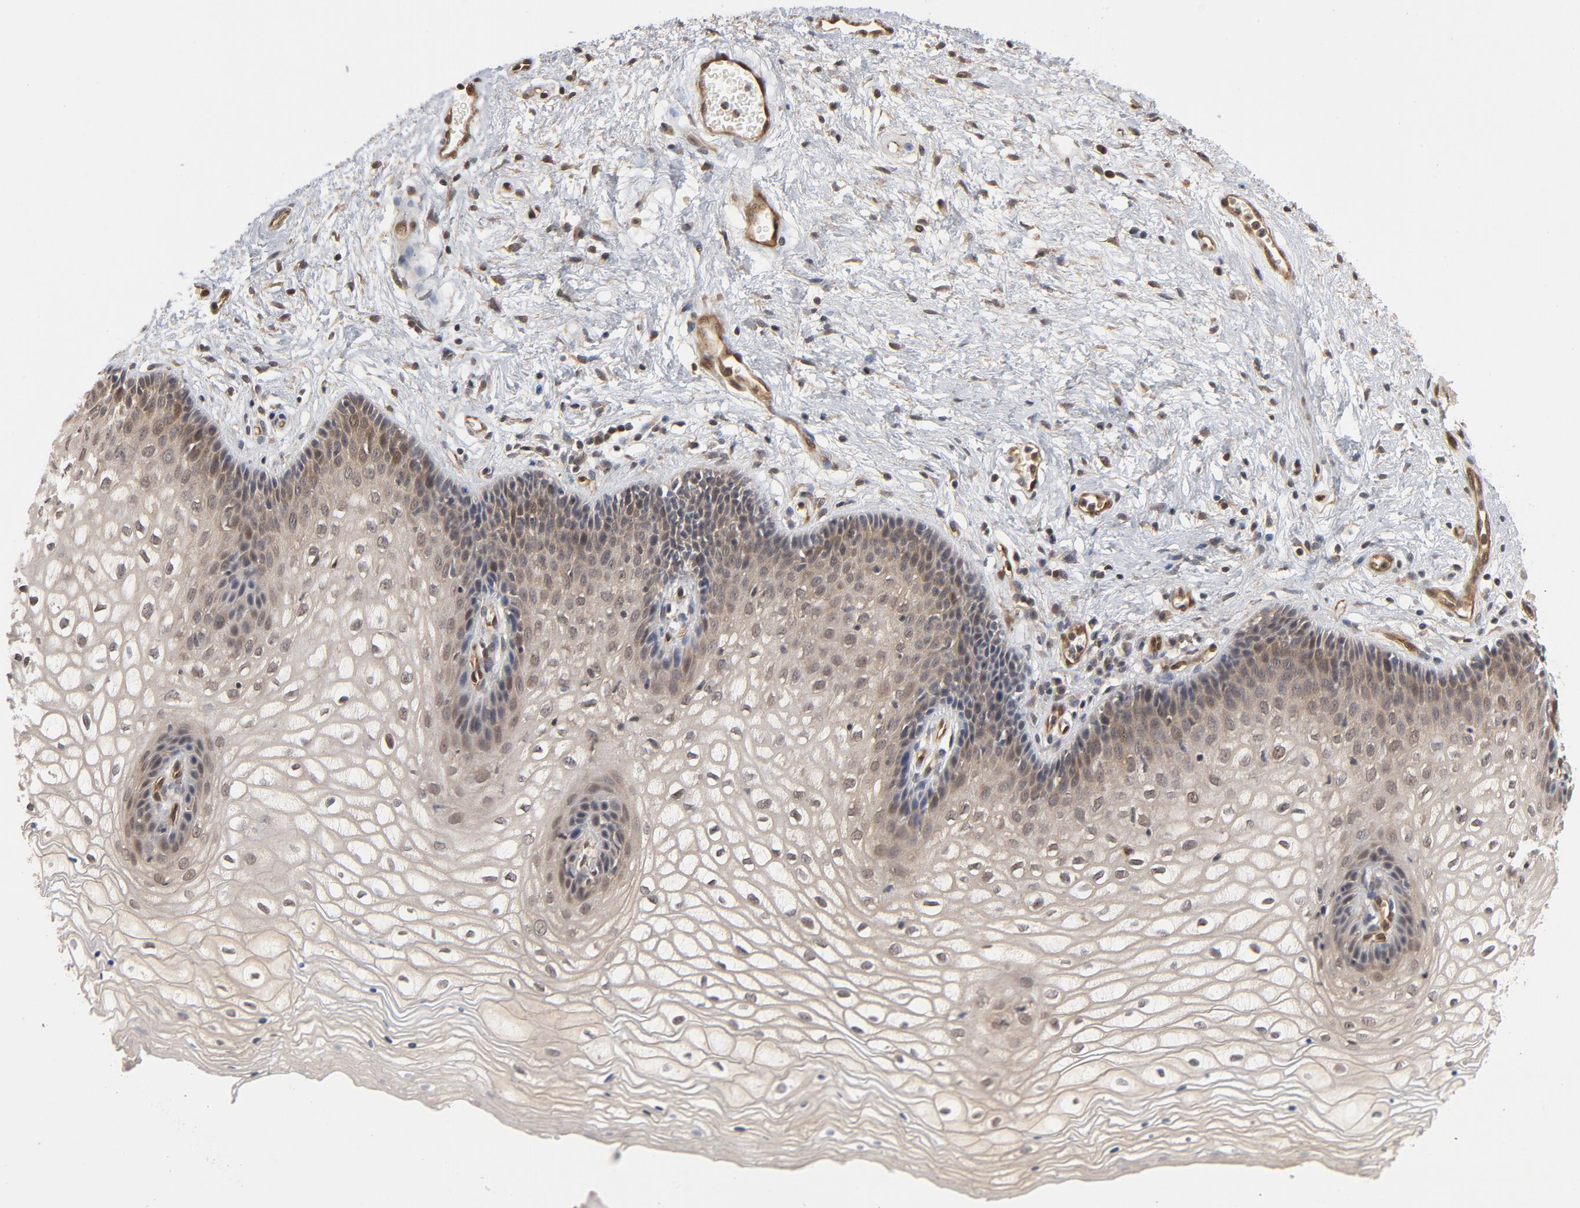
{"staining": {"intensity": "weak", "quantity": ">75%", "location": "cytoplasmic/membranous"}, "tissue": "vagina", "cell_type": "Squamous epithelial cells", "image_type": "normal", "snomed": [{"axis": "morphology", "description": "Normal tissue, NOS"}, {"axis": "topography", "description": "Vagina"}], "caption": "Normal vagina shows weak cytoplasmic/membranous positivity in approximately >75% of squamous epithelial cells, visualized by immunohistochemistry.", "gene": "CDC37", "patient": {"sex": "female", "age": 34}}